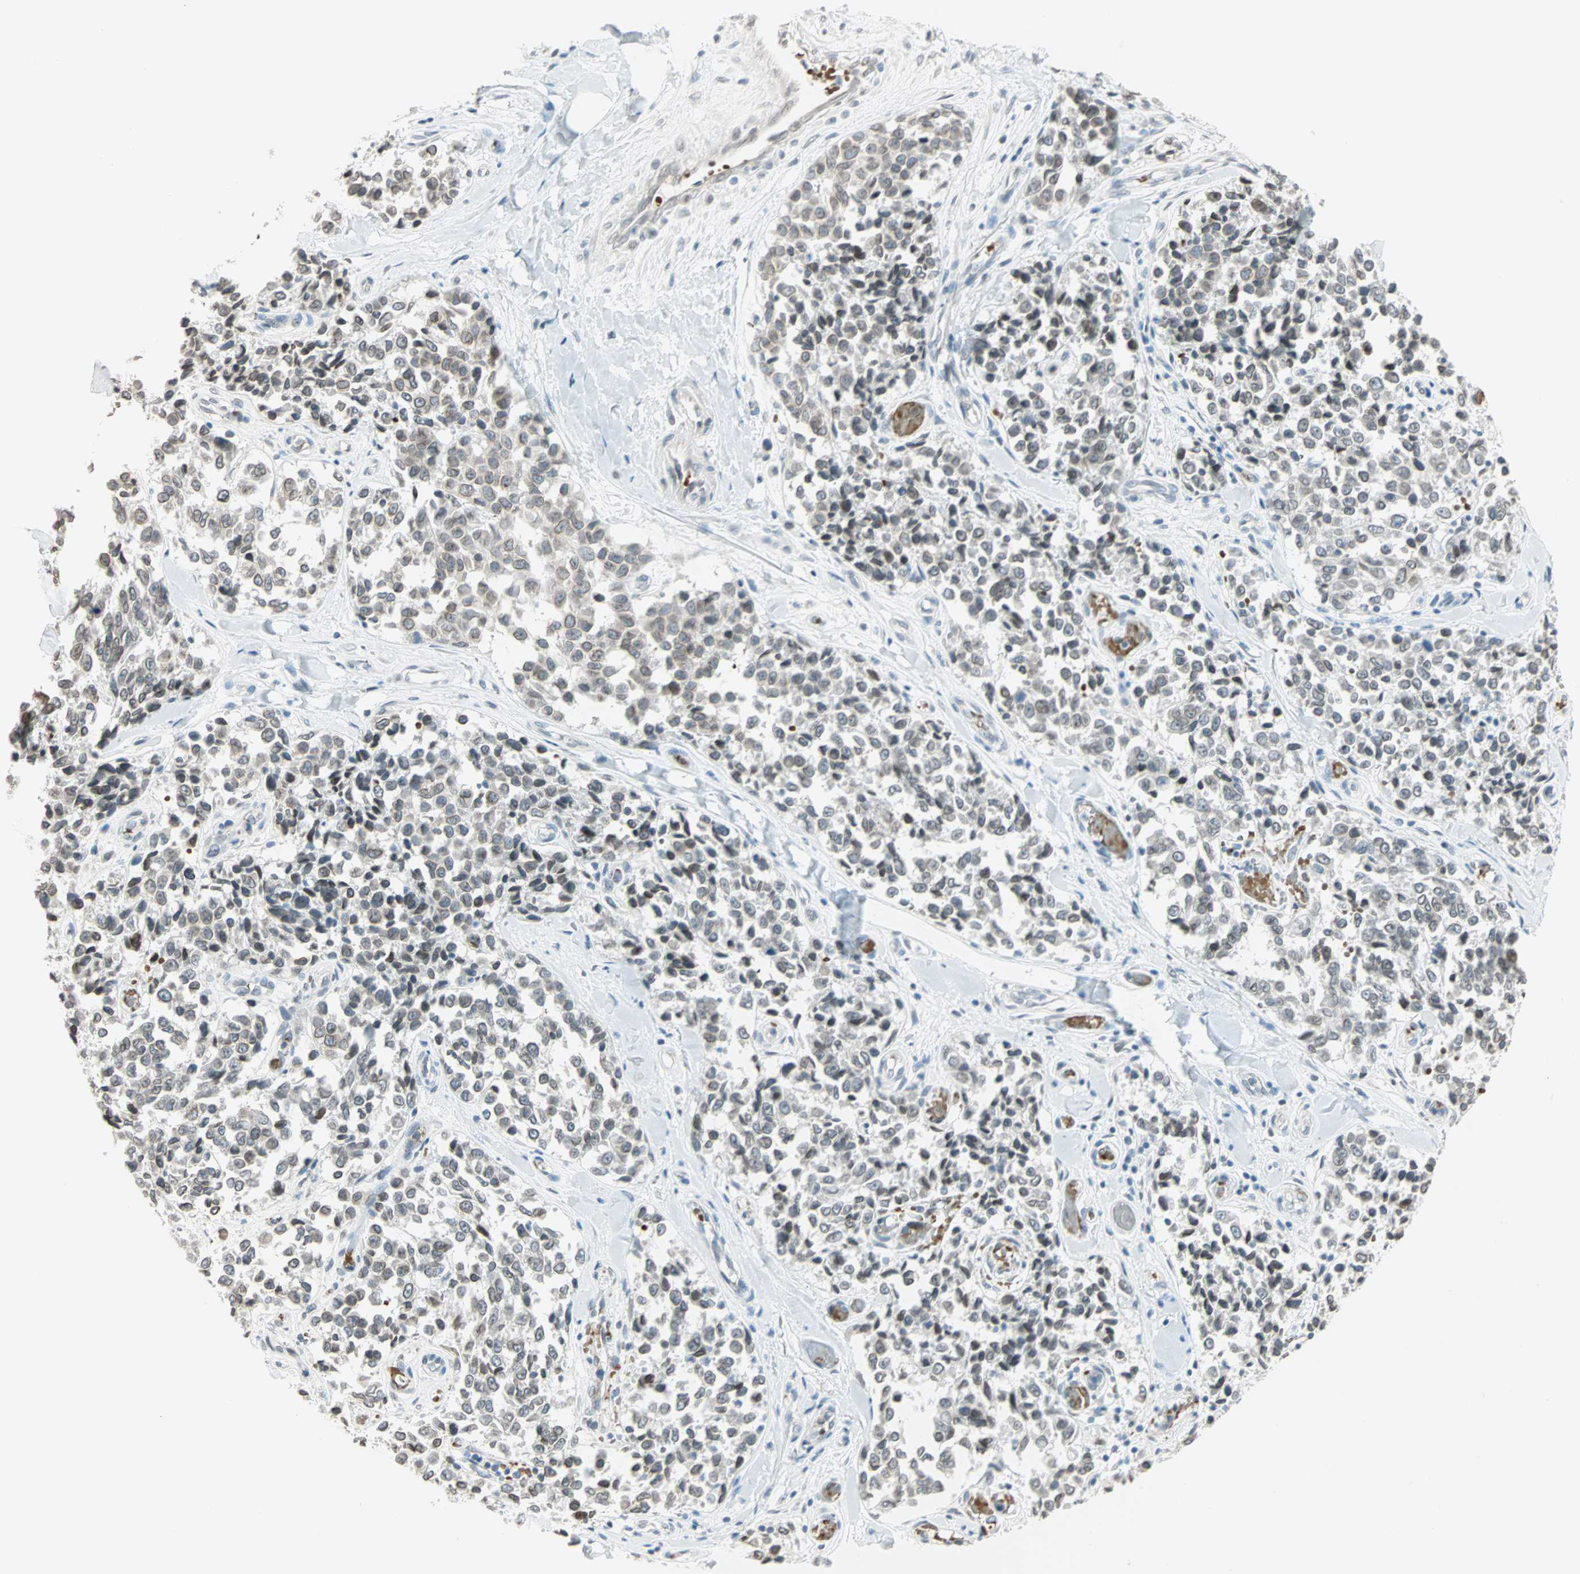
{"staining": {"intensity": "weak", "quantity": "<25%", "location": "nuclear"}, "tissue": "melanoma", "cell_type": "Tumor cells", "image_type": "cancer", "snomed": [{"axis": "morphology", "description": "Malignant melanoma, NOS"}, {"axis": "topography", "description": "Skin"}], "caption": "IHC micrograph of malignant melanoma stained for a protein (brown), which exhibits no staining in tumor cells.", "gene": "BCAN", "patient": {"sex": "female", "age": 64}}